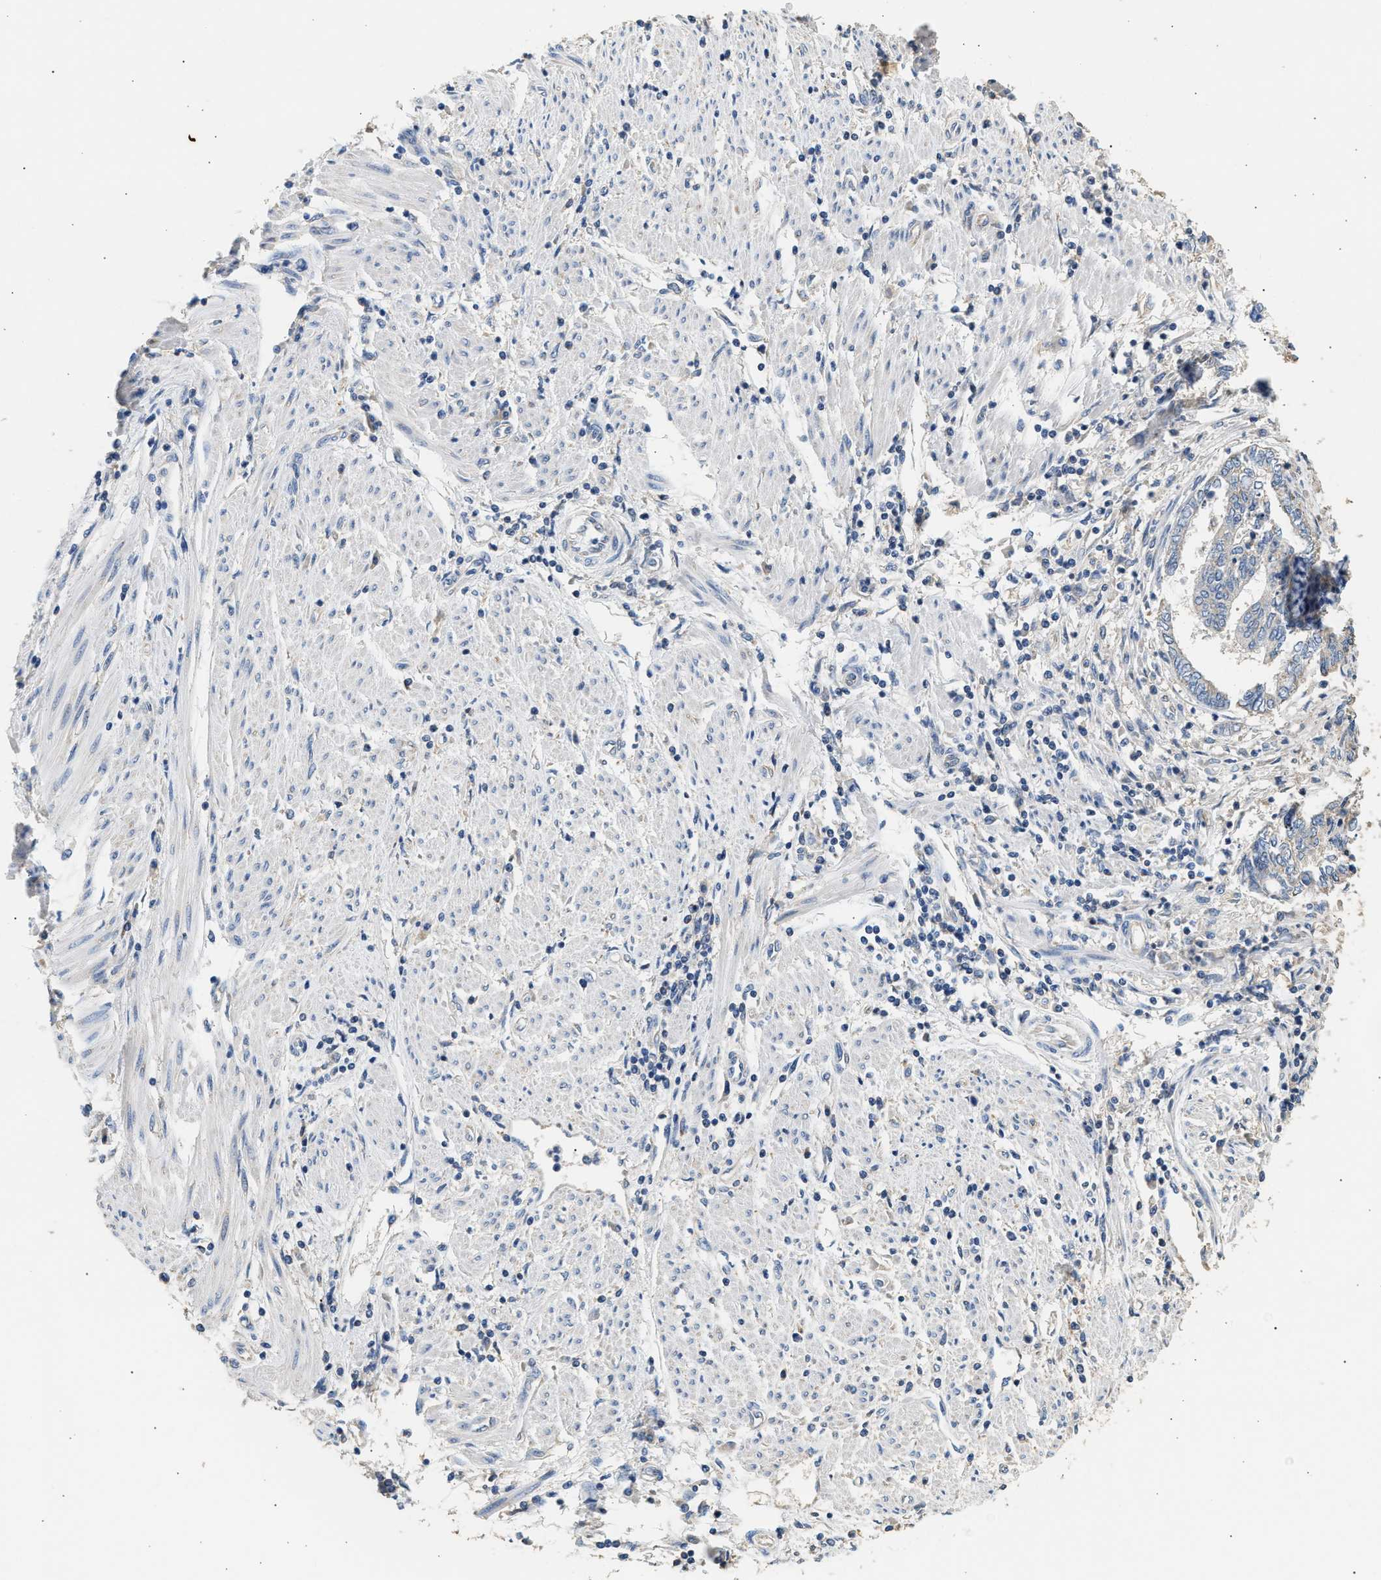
{"staining": {"intensity": "negative", "quantity": "none", "location": "none"}, "tissue": "endometrial cancer", "cell_type": "Tumor cells", "image_type": "cancer", "snomed": [{"axis": "morphology", "description": "Adenocarcinoma, NOS"}, {"axis": "topography", "description": "Uterus"}, {"axis": "topography", "description": "Endometrium"}], "caption": "The IHC histopathology image has no significant positivity in tumor cells of endometrial cancer (adenocarcinoma) tissue.", "gene": "WDR31", "patient": {"sex": "female", "age": 70}}